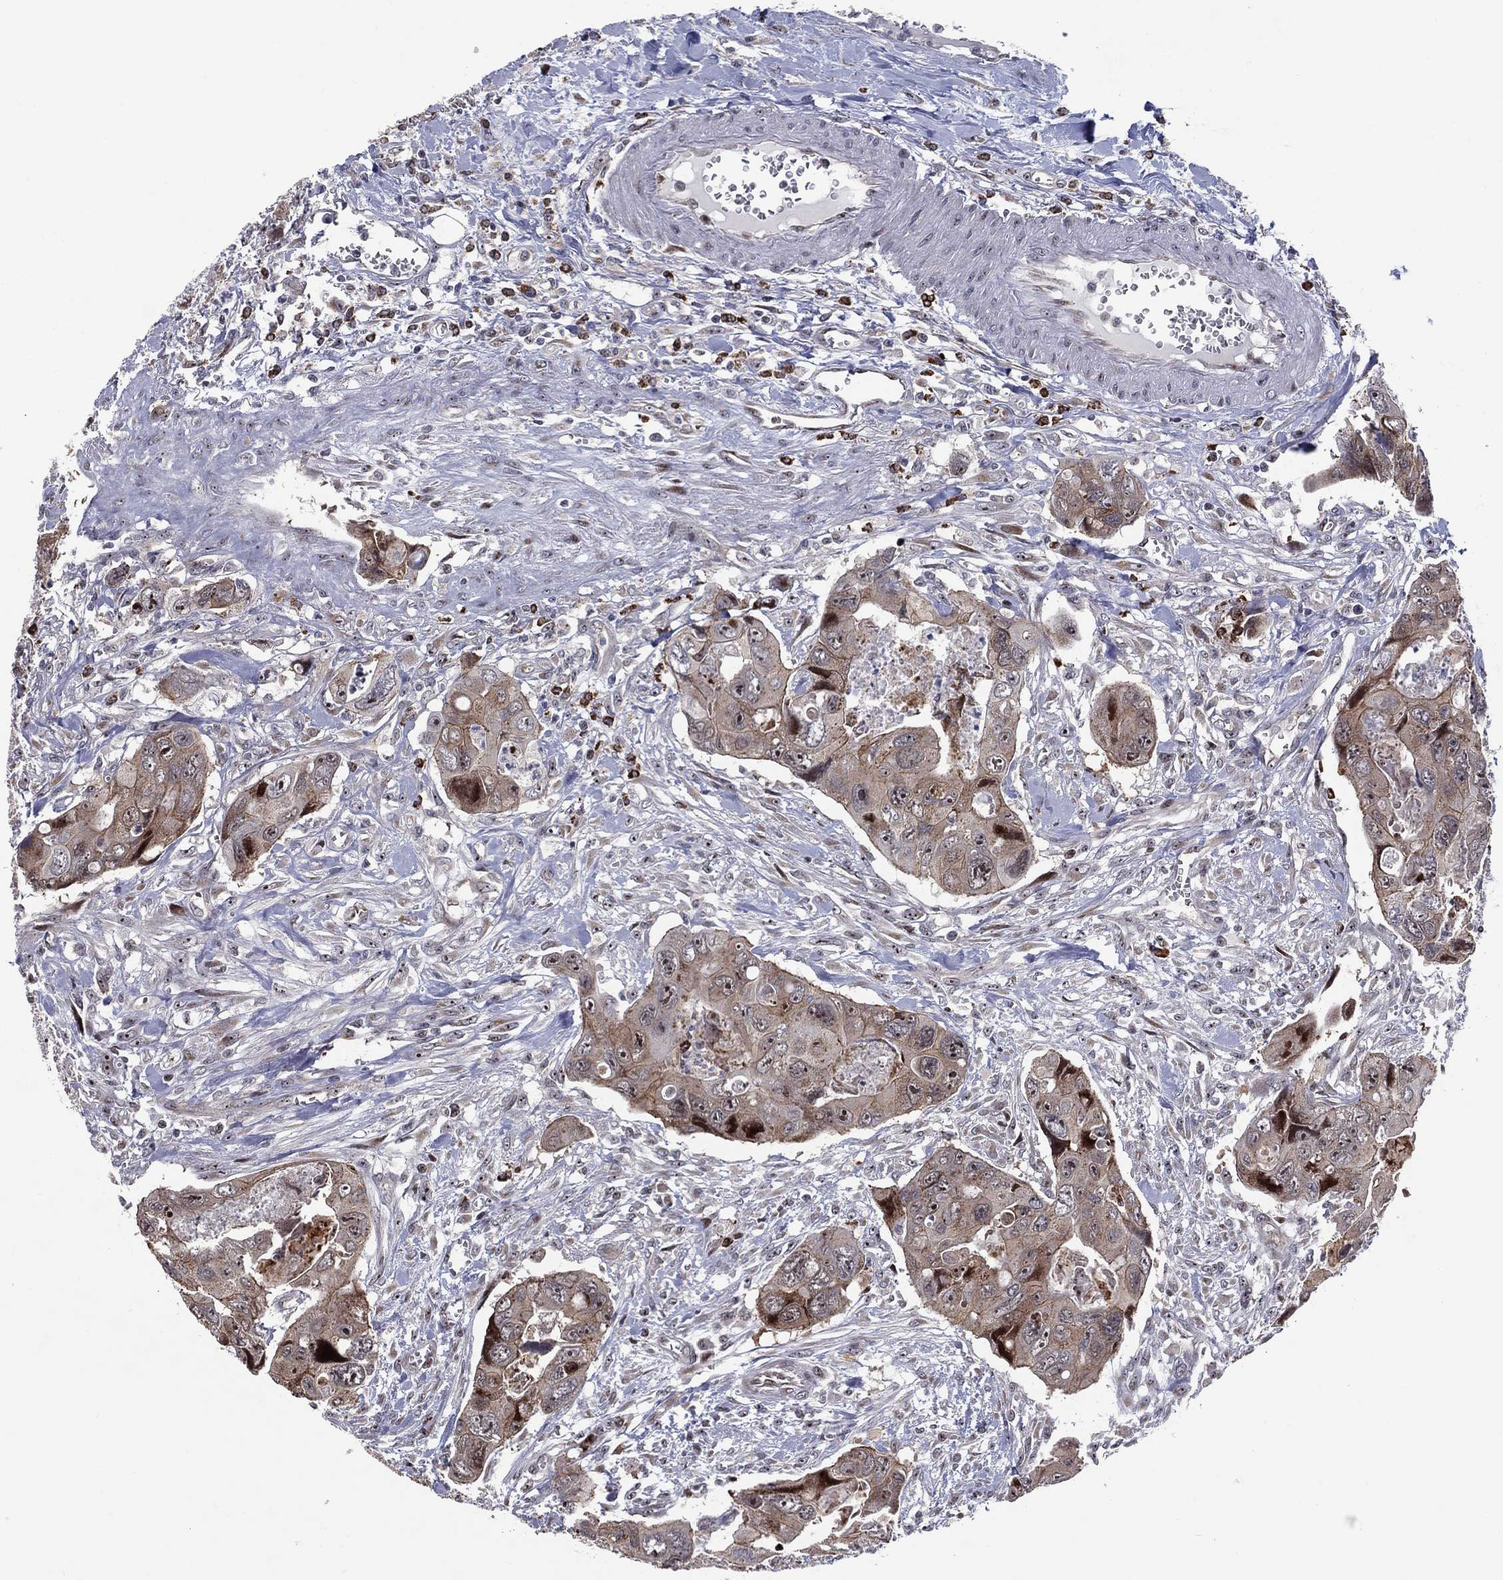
{"staining": {"intensity": "weak", "quantity": "25%-75%", "location": "cytoplasmic/membranous"}, "tissue": "colorectal cancer", "cell_type": "Tumor cells", "image_type": "cancer", "snomed": [{"axis": "morphology", "description": "Adenocarcinoma, NOS"}, {"axis": "topography", "description": "Rectum"}], "caption": "Immunohistochemical staining of human adenocarcinoma (colorectal) demonstrates weak cytoplasmic/membranous protein staining in about 25%-75% of tumor cells.", "gene": "VHL", "patient": {"sex": "male", "age": 62}}